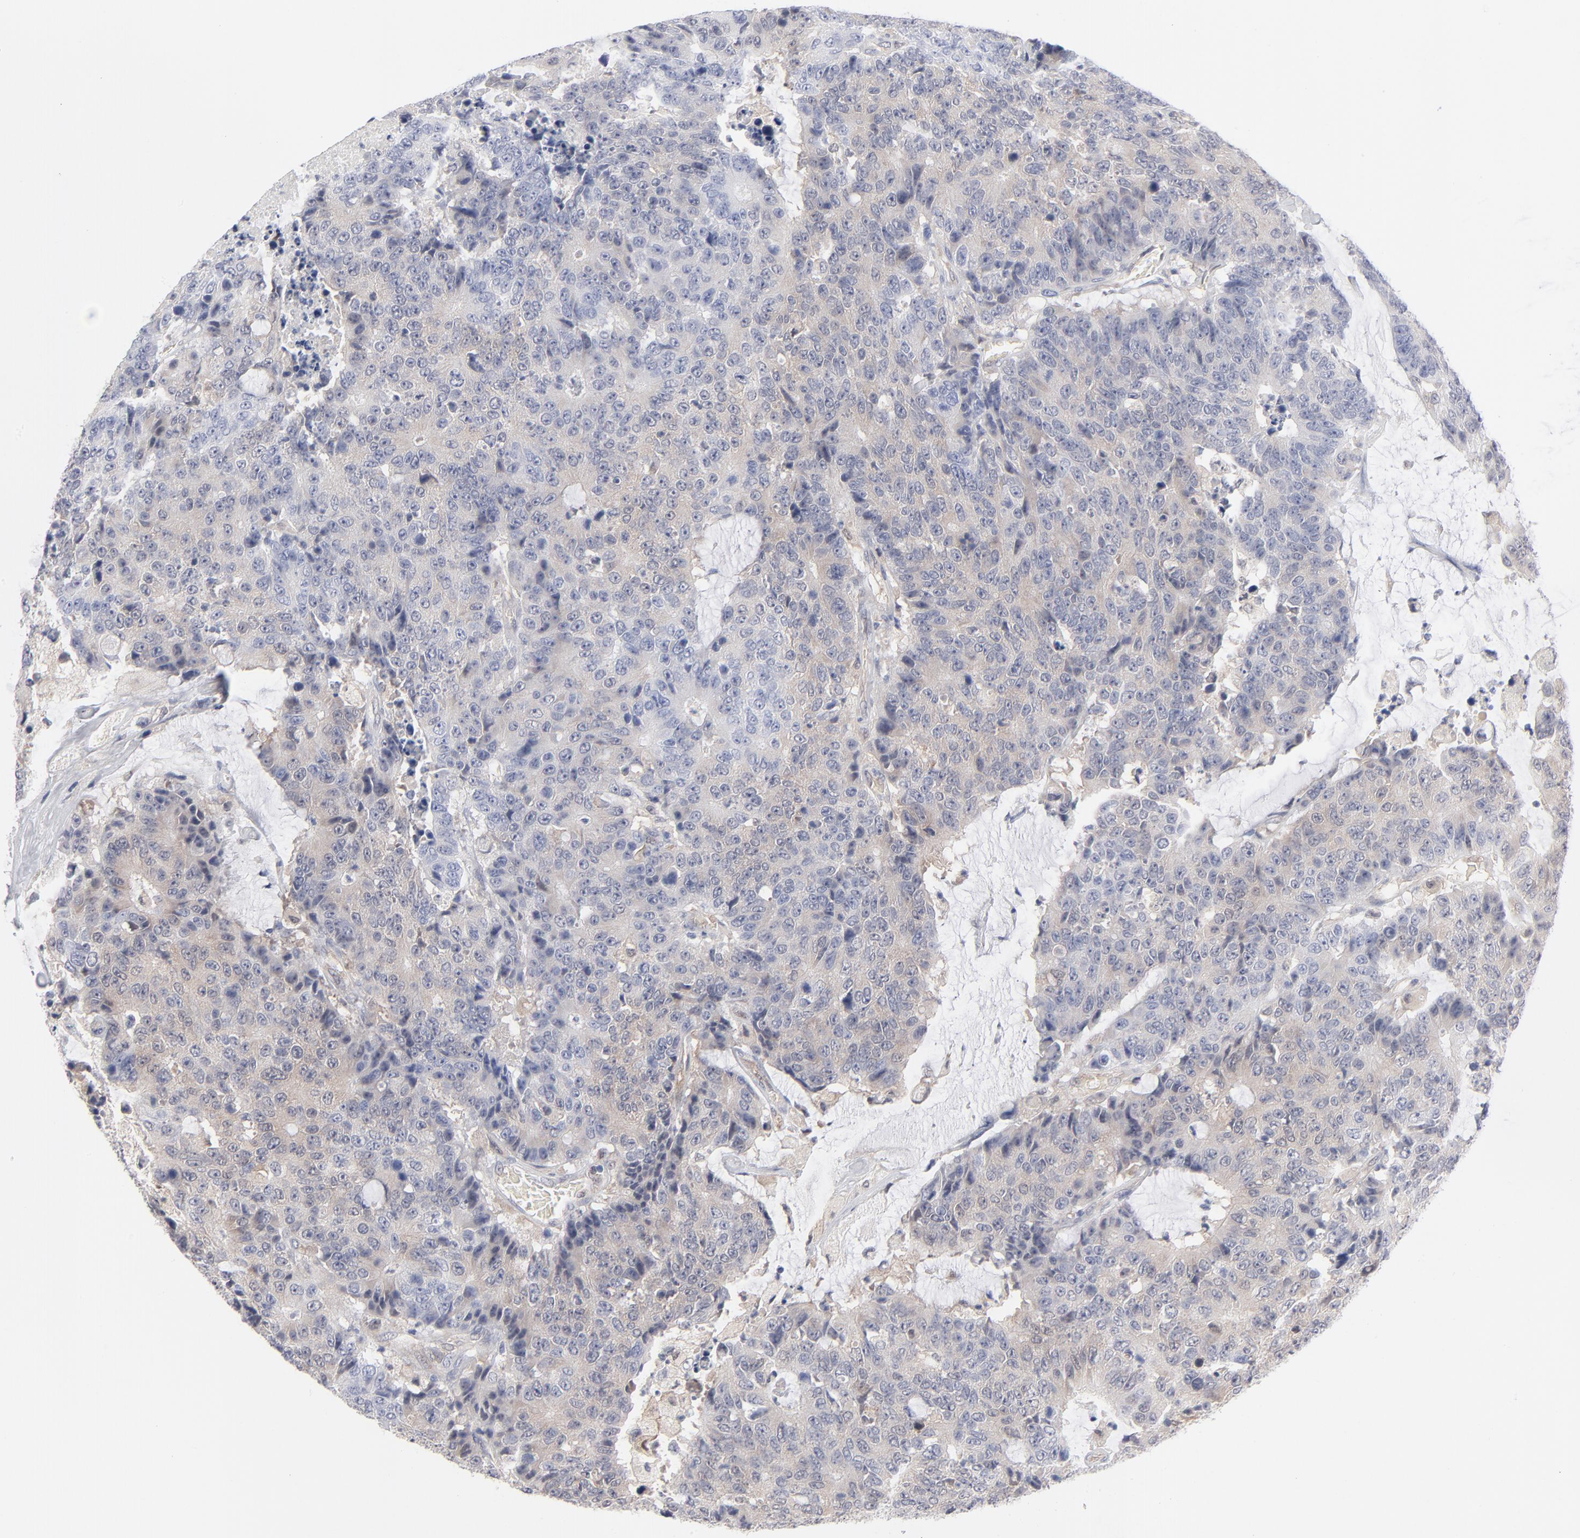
{"staining": {"intensity": "negative", "quantity": "none", "location": "none"}, "tissue": "colorectal cancer", "cell_type": "Tumor cells", "image_type": "cancer", "snomed": [{"axis": "morphology", "description": "Adenocarcinoma, NOS"}, {"axis": "topography", "description": "Colon"}], "caption": "Colorectal cancer (adenocarcinoma) was stained to show a protein in brown. There is no significant positivity in tumor cells.", "gene": "ARRB1", "patient": {"sex": "female", "age": 86}}